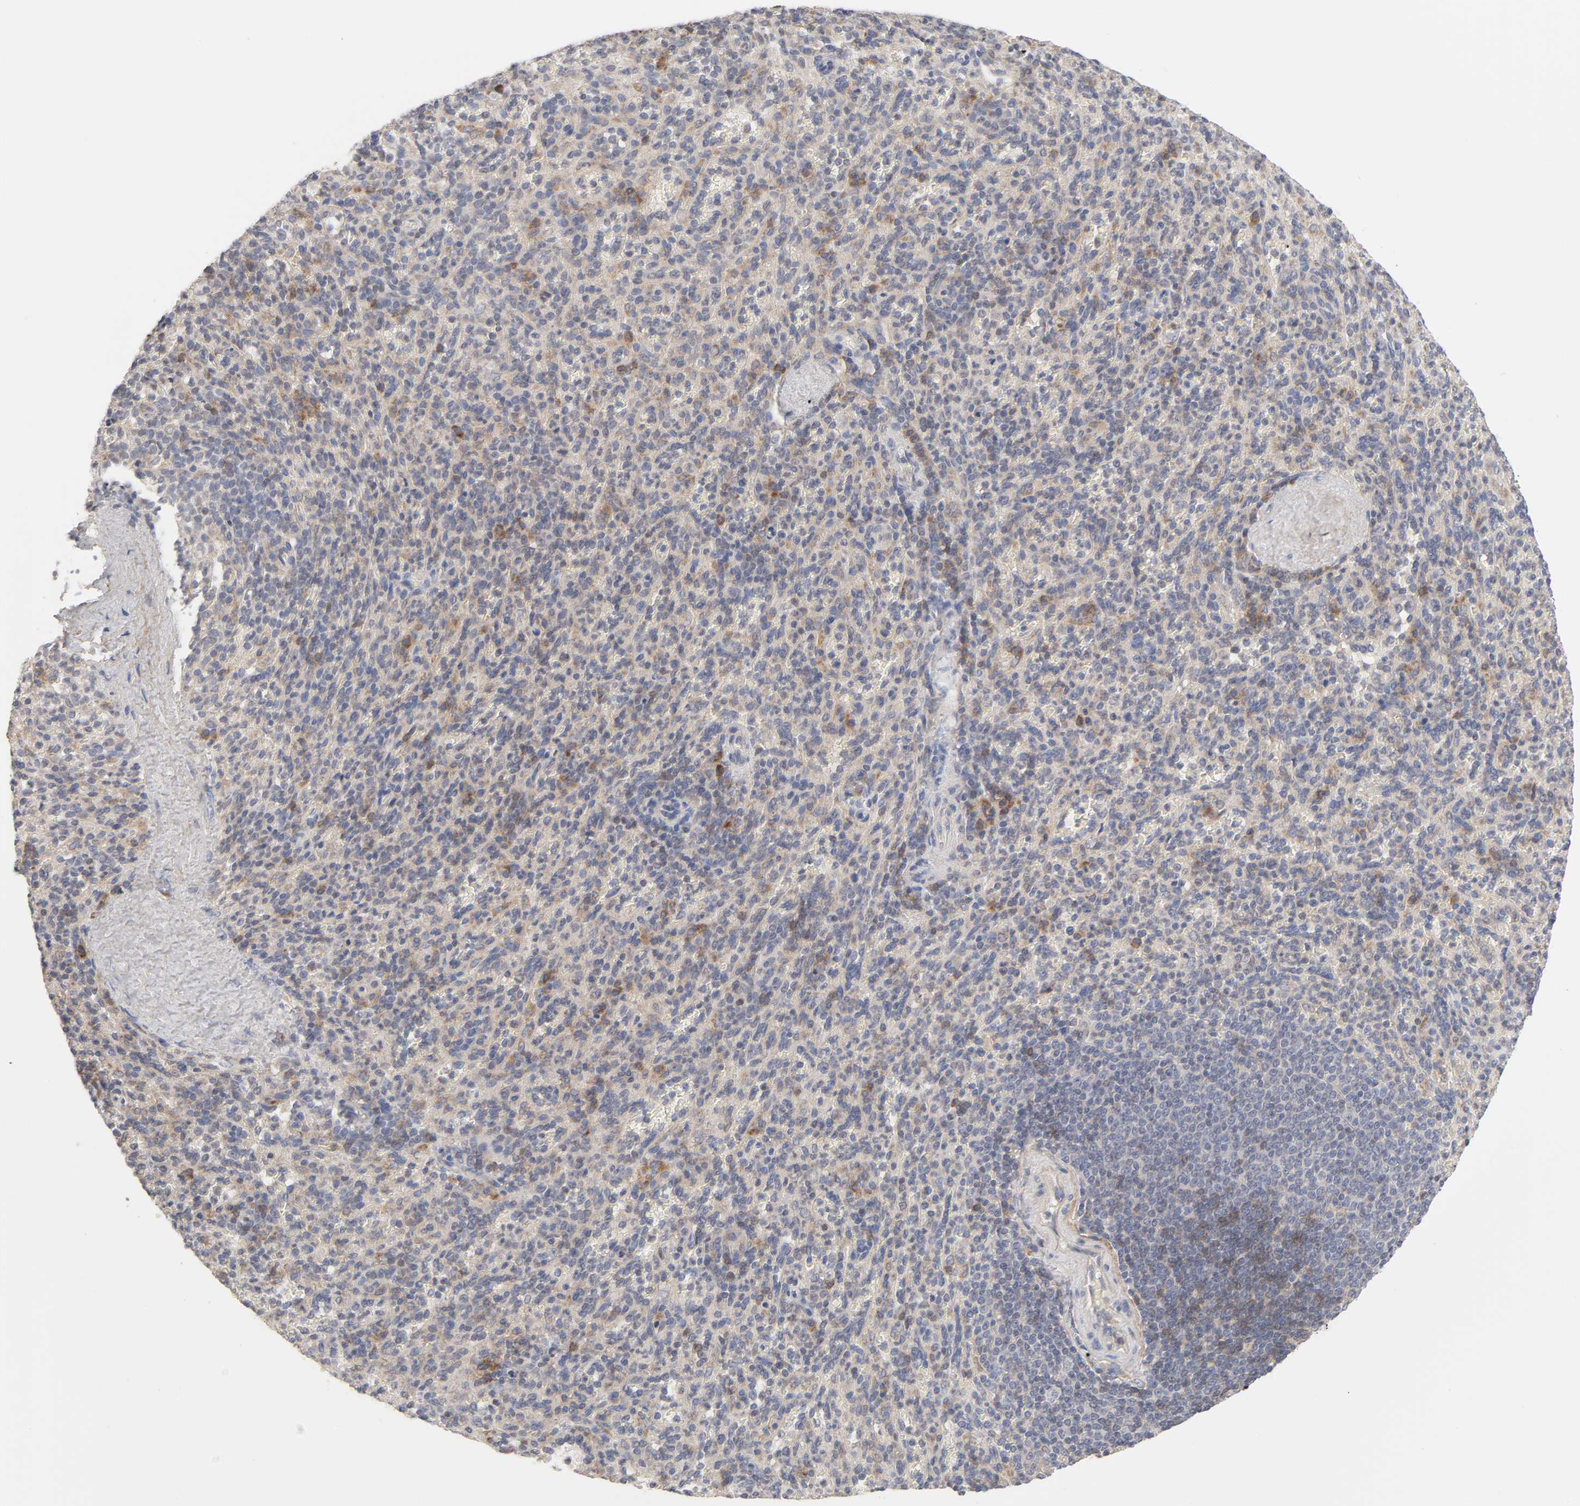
{"staining": {"intensity": "moderate", "quantity": ">75%", "location": "cytoplasmic/membranous"}, "tissue": "spleen", "cell_type": "Cells in red pulp", "image_type": "normal", "snomed": [{"axis": "morphology", "description": "Normal tissue, NOS"}, {"axis": "topography", "description": "Spleen"}], "caption": "Moderate cytoplasmic/membranous staining is identified in about >75% of cells in red pulp in benign spleen. The staining was performed using DAB (3,3'-diaminobenzidine), with brown indicating positive protein expression. Nuclei are stained blue with hematoxylin.", "gene": "IL4R", "patient": {"sex": "male", "age": 36}}